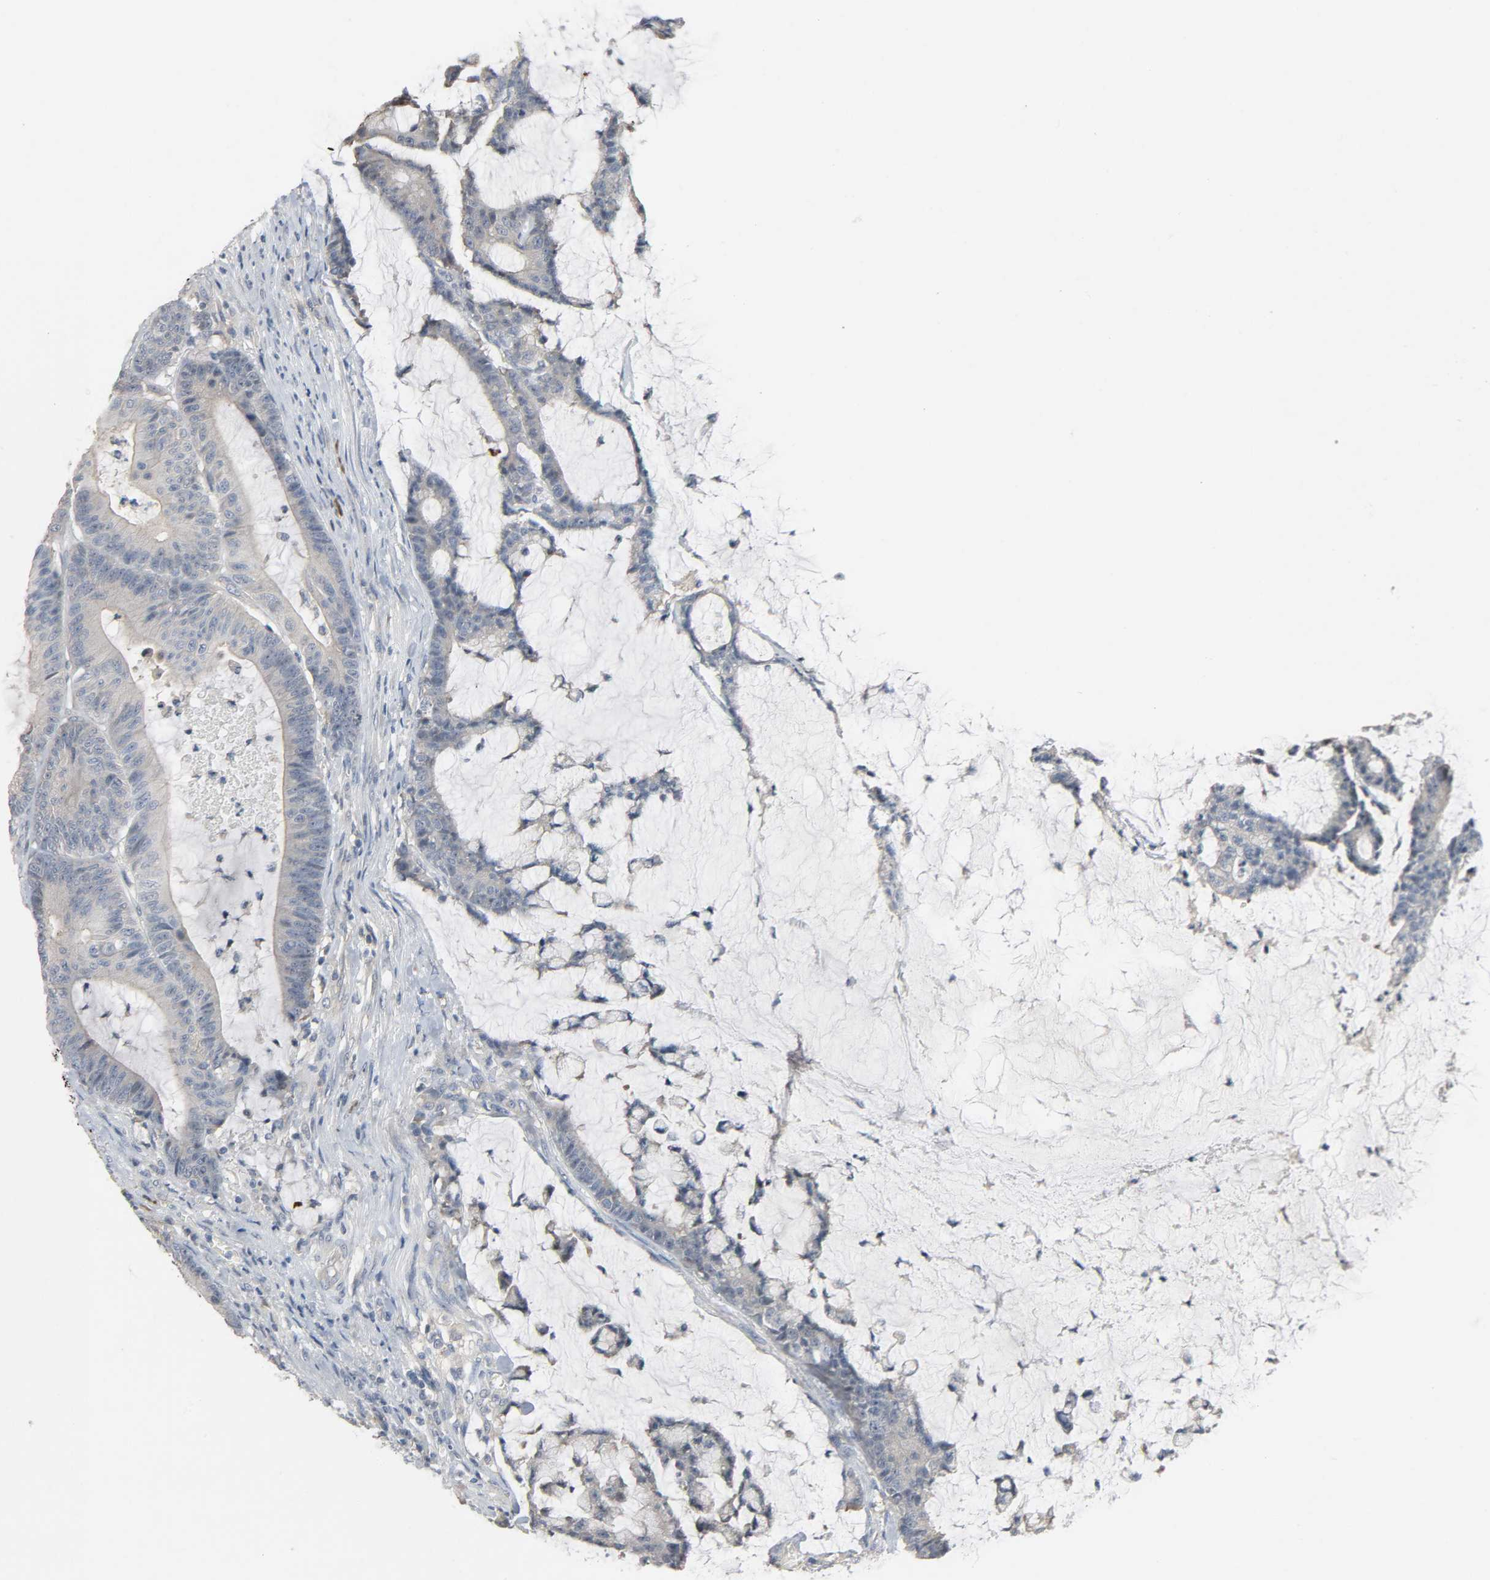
{"staining": {"intensity": "weak", "quantity": "<25%", "location": "cytoplasmic/membranous"}, "tissue": "colorectal cancer", "cell_type": "Tumor cells", "image_type": "cancer", "snomed": [{"axis": "morphology", "description": "Adenocarcinoma, NOS"}, {"axis": "topography", "description": "Colon"}], "caption": "Adenocarcinoma (colorectal) was stained to show a protein in brown. There is no significant expression in tumor cells.", "gene": "CD4", "patient": {"sex": "female", "age": 84}}